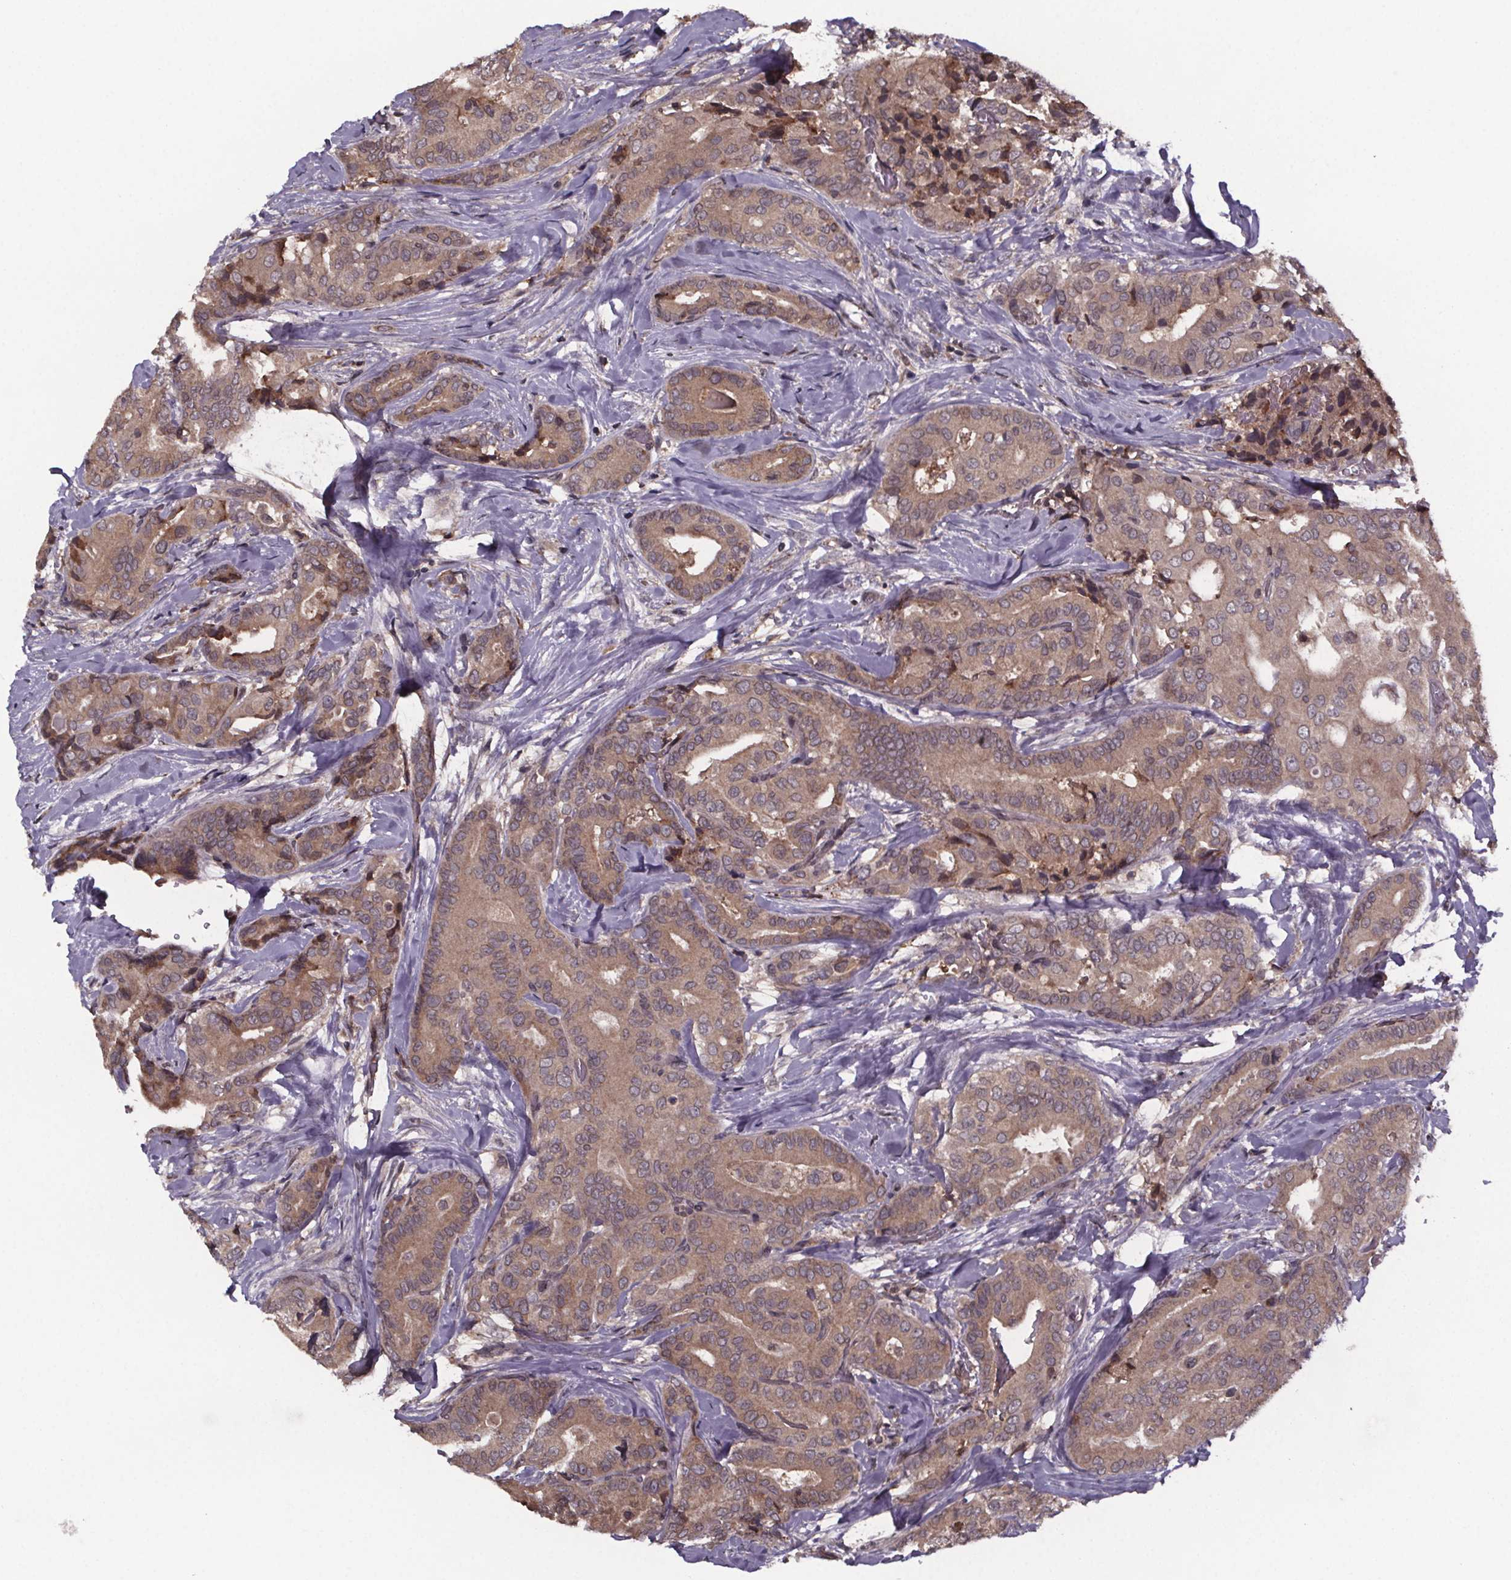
{"staining": {"intensity": "weak", "quantity": ">75%", "location": "cytoplasmic/membranous"}, "tissue": "thyroid cancer", "cell_type": "Tumor cells", "image_type": "cancer", "snomed": [{"axis": "morphology", "description": "Papillary adenocarcinoma, NOS"}, {"axis": "topography", "description": "Thyroid gland"}], "caption": "Protein expression by immunohistochemistry demonstrates weak cytoplasmic/membranous expression in about >75% of tumor cells in thyroid papillary adenocarcinoma.", "gene": "SAT1", "patient": {"sex": "male", "age": 61}}